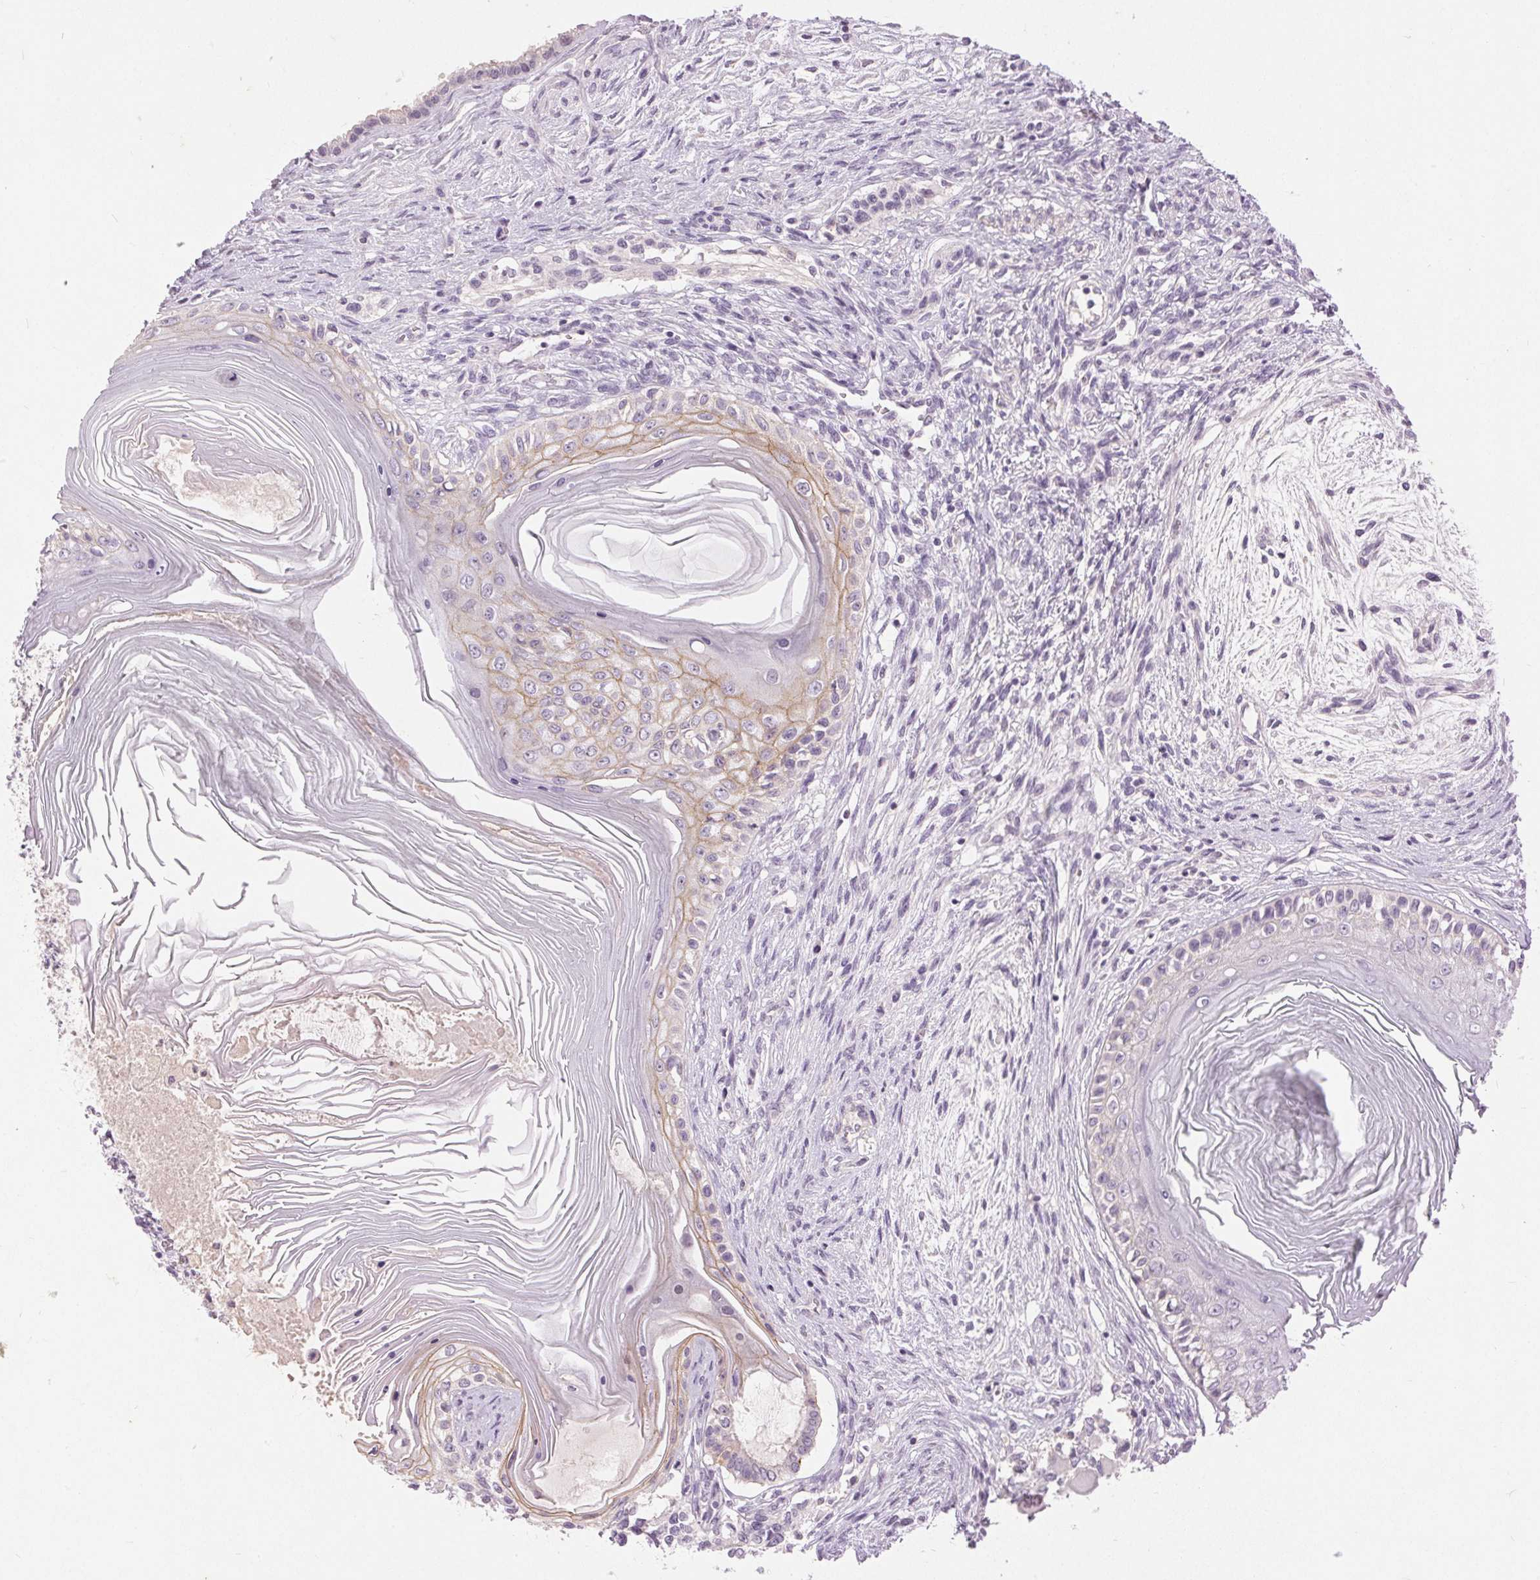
{"staining": {"intensity": "weak", "quantity": "<25%", "location": "cytoplasmic/membranous"}, "tissue": "testis cancer", "cell_type": "Tumor cells", "image_type": "cancer", "snomed": [{"axis": "morphology", "description": "Carcinoma, Embryonal, NOS"}, {"axis": "topography", "description": "Testis"}], "caption": "There is no significant staining in tumor cells of testis cancer.", "gene": "DSG3", "patient": {"sex": "male", "age": 37}}